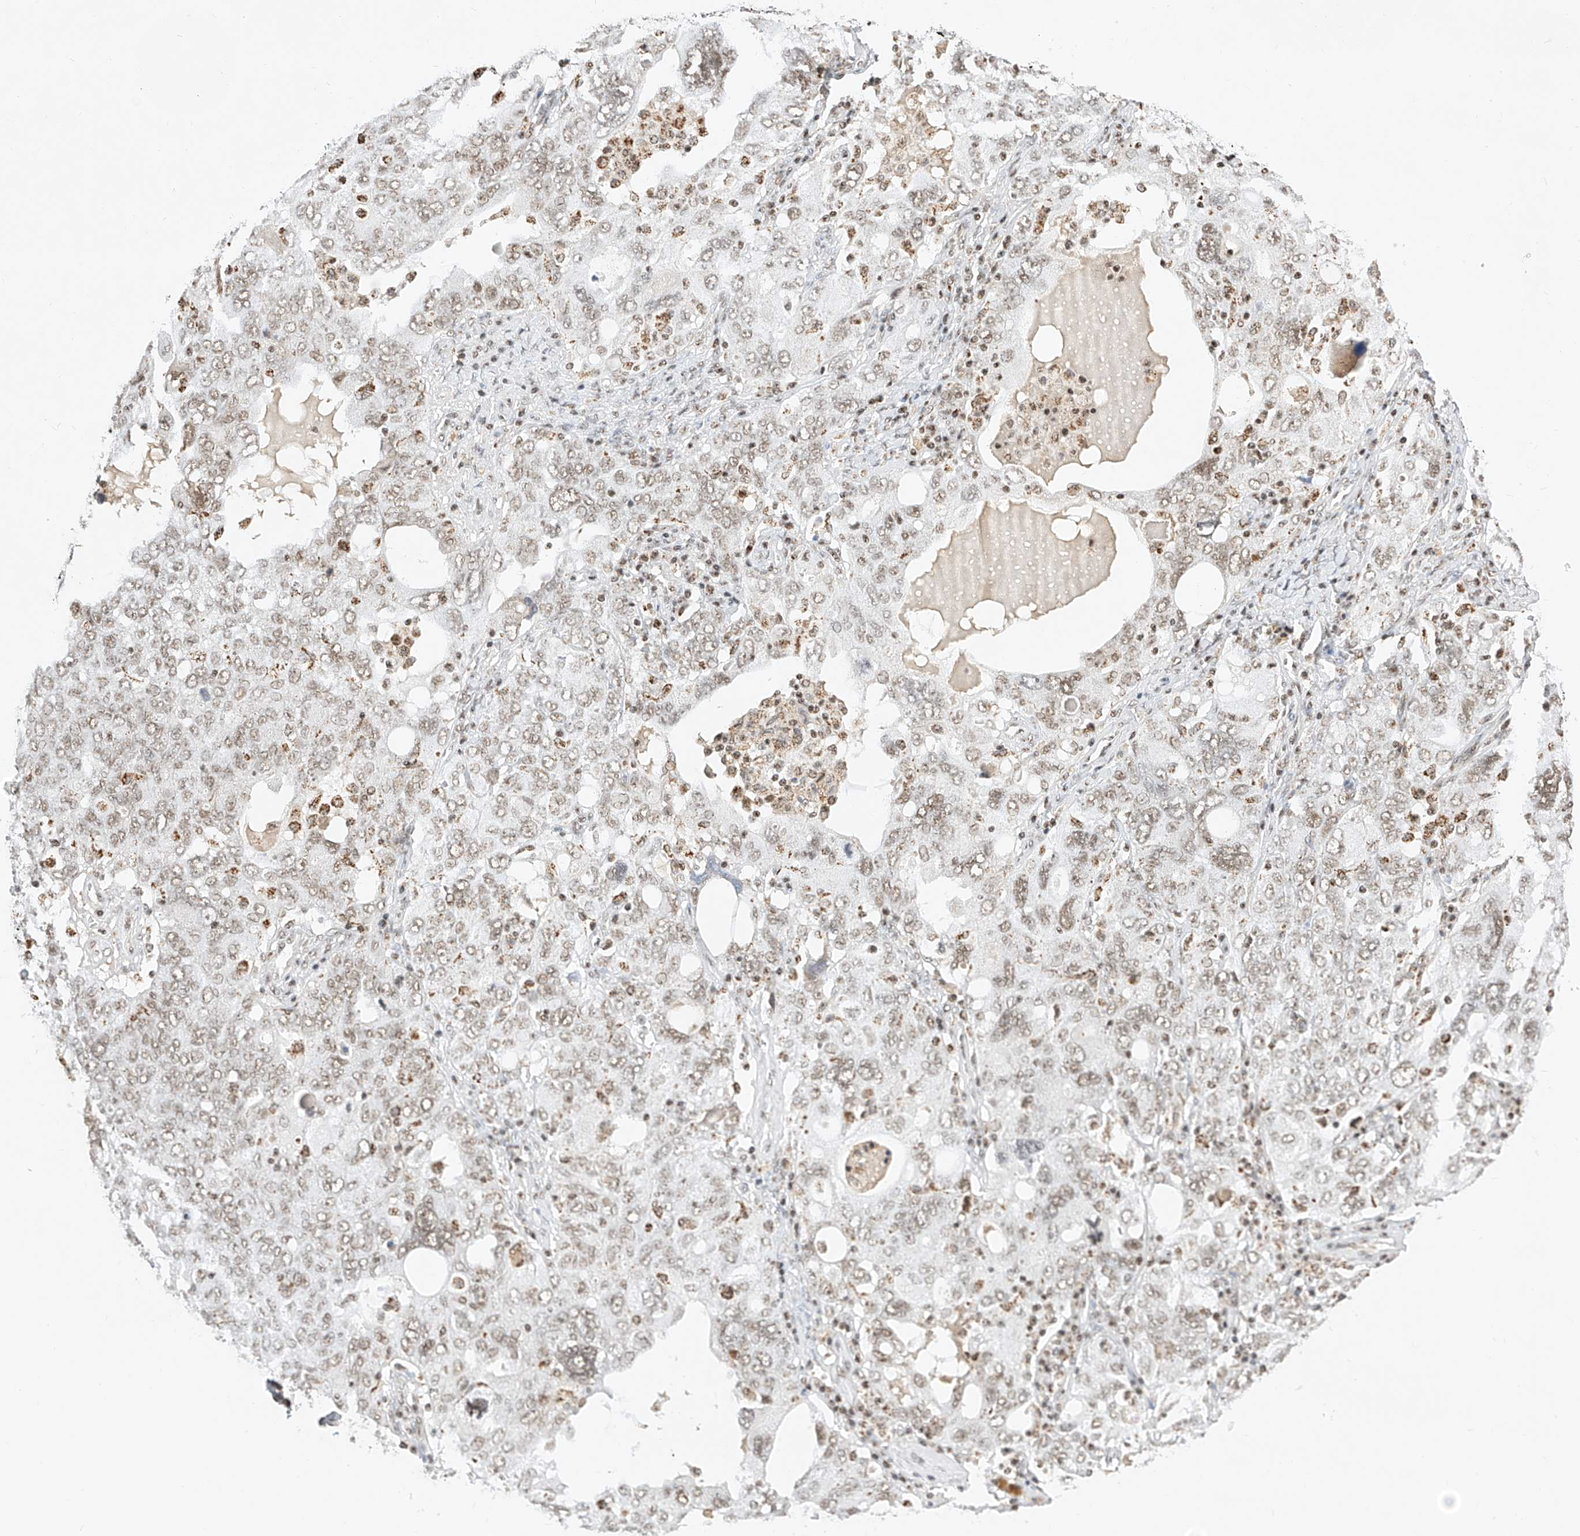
{"staining": {"intensity": "weak", "quantity": ">75%", "location": "nuclear"}, "tissue": "ovarian cancer", "cell_type": "Tumor cells", "image_type": "cancer", "snomed": [{"axis": "morphology", "description": "Carcinoma, endometroid"}, {"axis": "topography", "description": "Ovary"}], "caption": "This micrograph displays IHC staining of ovarian endometroid carcinoma, with low weak nuclear expression in about >75% of tumor cells.", "gene": "NRF1", "patient": {"sex": "female", "age": 62}}